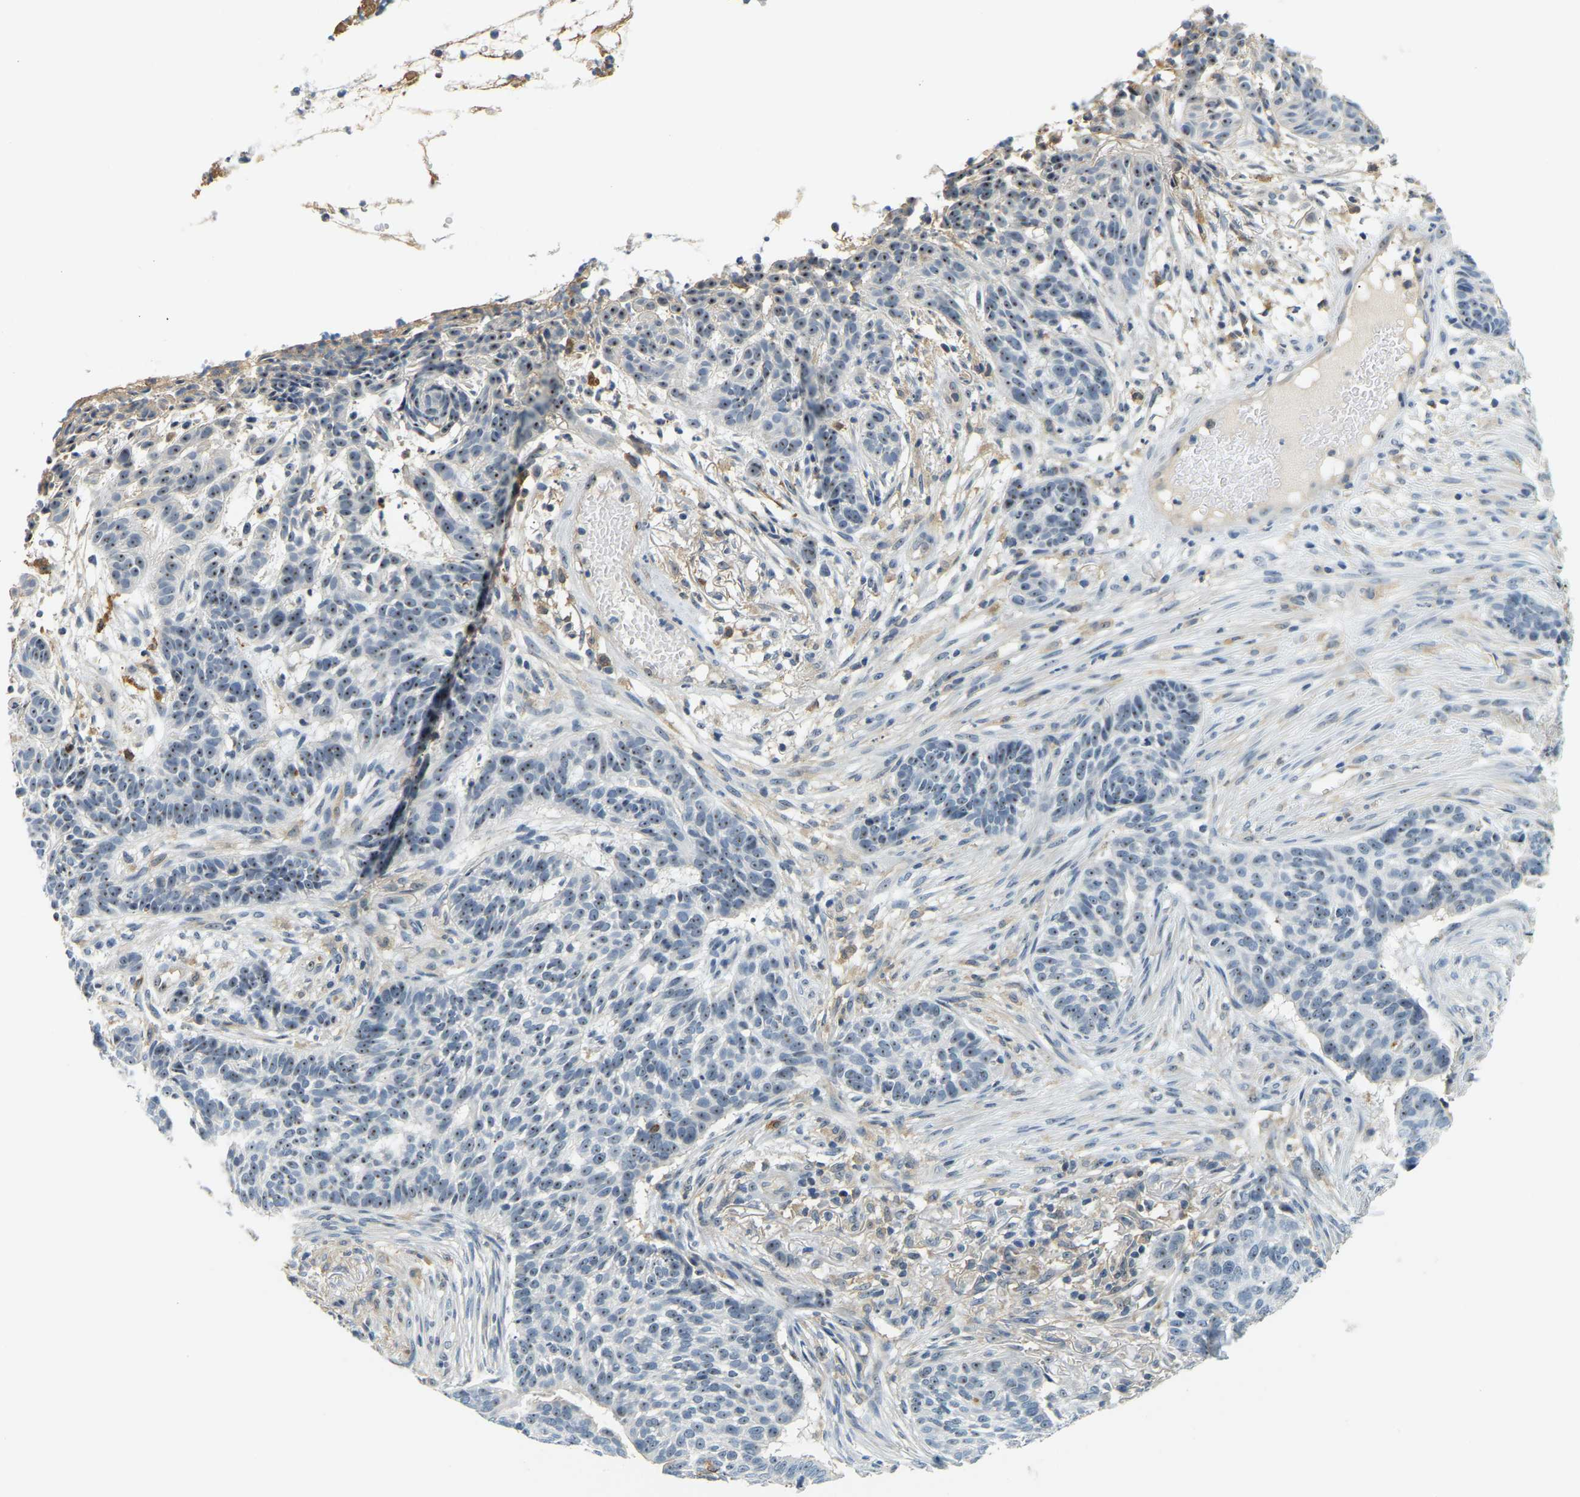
{"staining": {"intensity": "weak", "quantity": ">75%", "location": "nuclear"}, "tissue": "skin cancer", "cell_type": "Tumor cells", "image_type": "cancer", "snomed": [{"axis": "morphology", "description": "Basal cell carcinoma"}, {"axis": "topography", "description": "Skin"}], "caption": "Skin cancer stained for a protein shows weak nuclear positivity in tumor cells. (IHC, brightfield microscopy, high magnification).", "gene": "RRP1", "patient": {"sex": "male", "age": 85}}